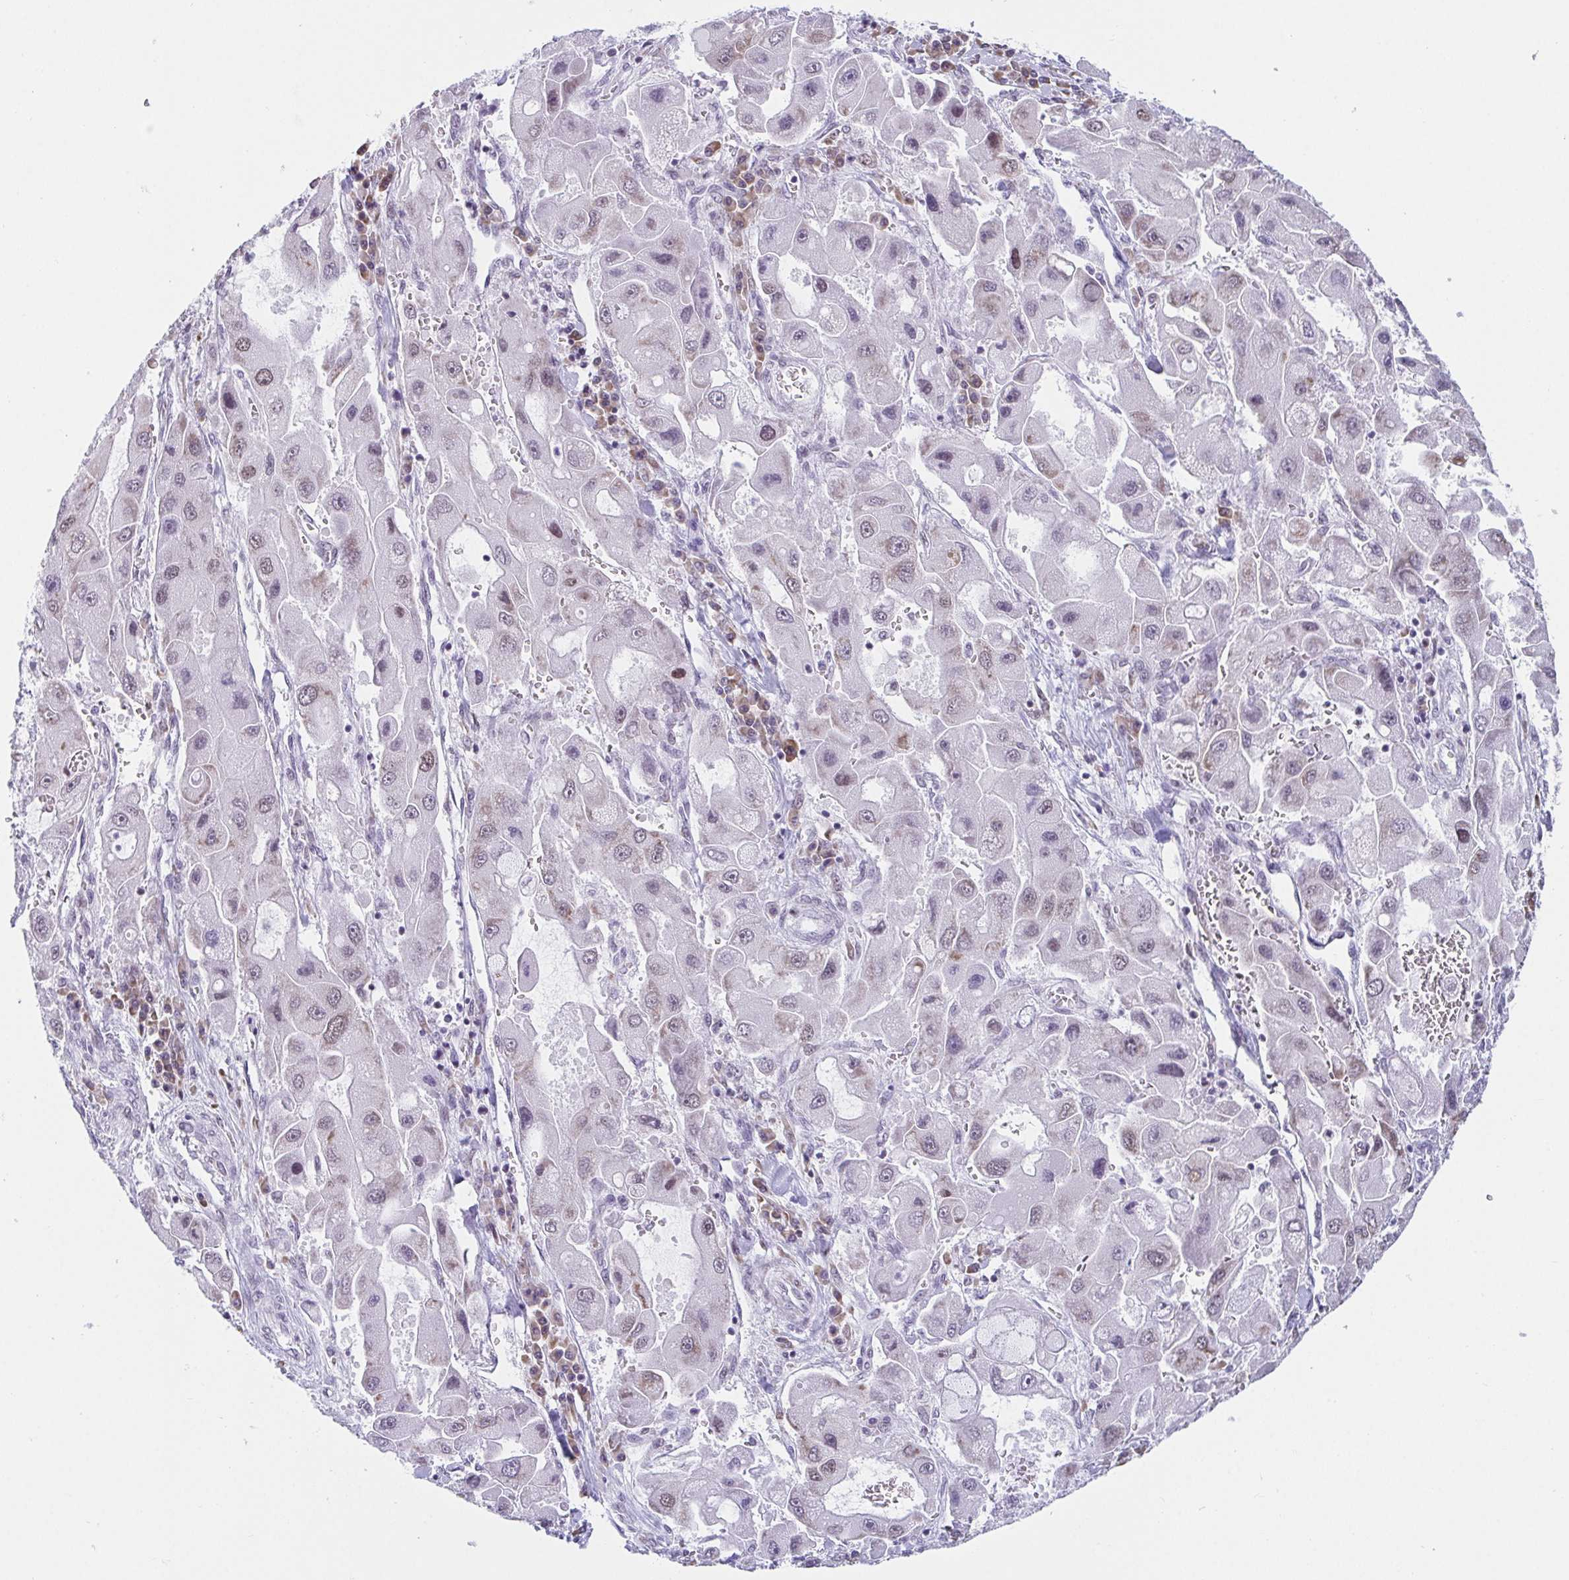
{"staining": {"intensity": "weak", "quantity": "<25%", "location": "nuclear"}, "tissue": "liver cancer", "cell_type": "Tumor cells", "image_type": "cancer", "snomed": [{"axis": "morphology", "description": "Carcinoma, Hepatocellular, NOS"}, {"axis": "topography", "description": "Liver"}], "caption": "Photomicrograph shows no significant protein expression in tumor cells of liver cancer (hepatocellular carcinoma).", "gene": "WDR72", "patient": {"sex": "male", "age": 24}}